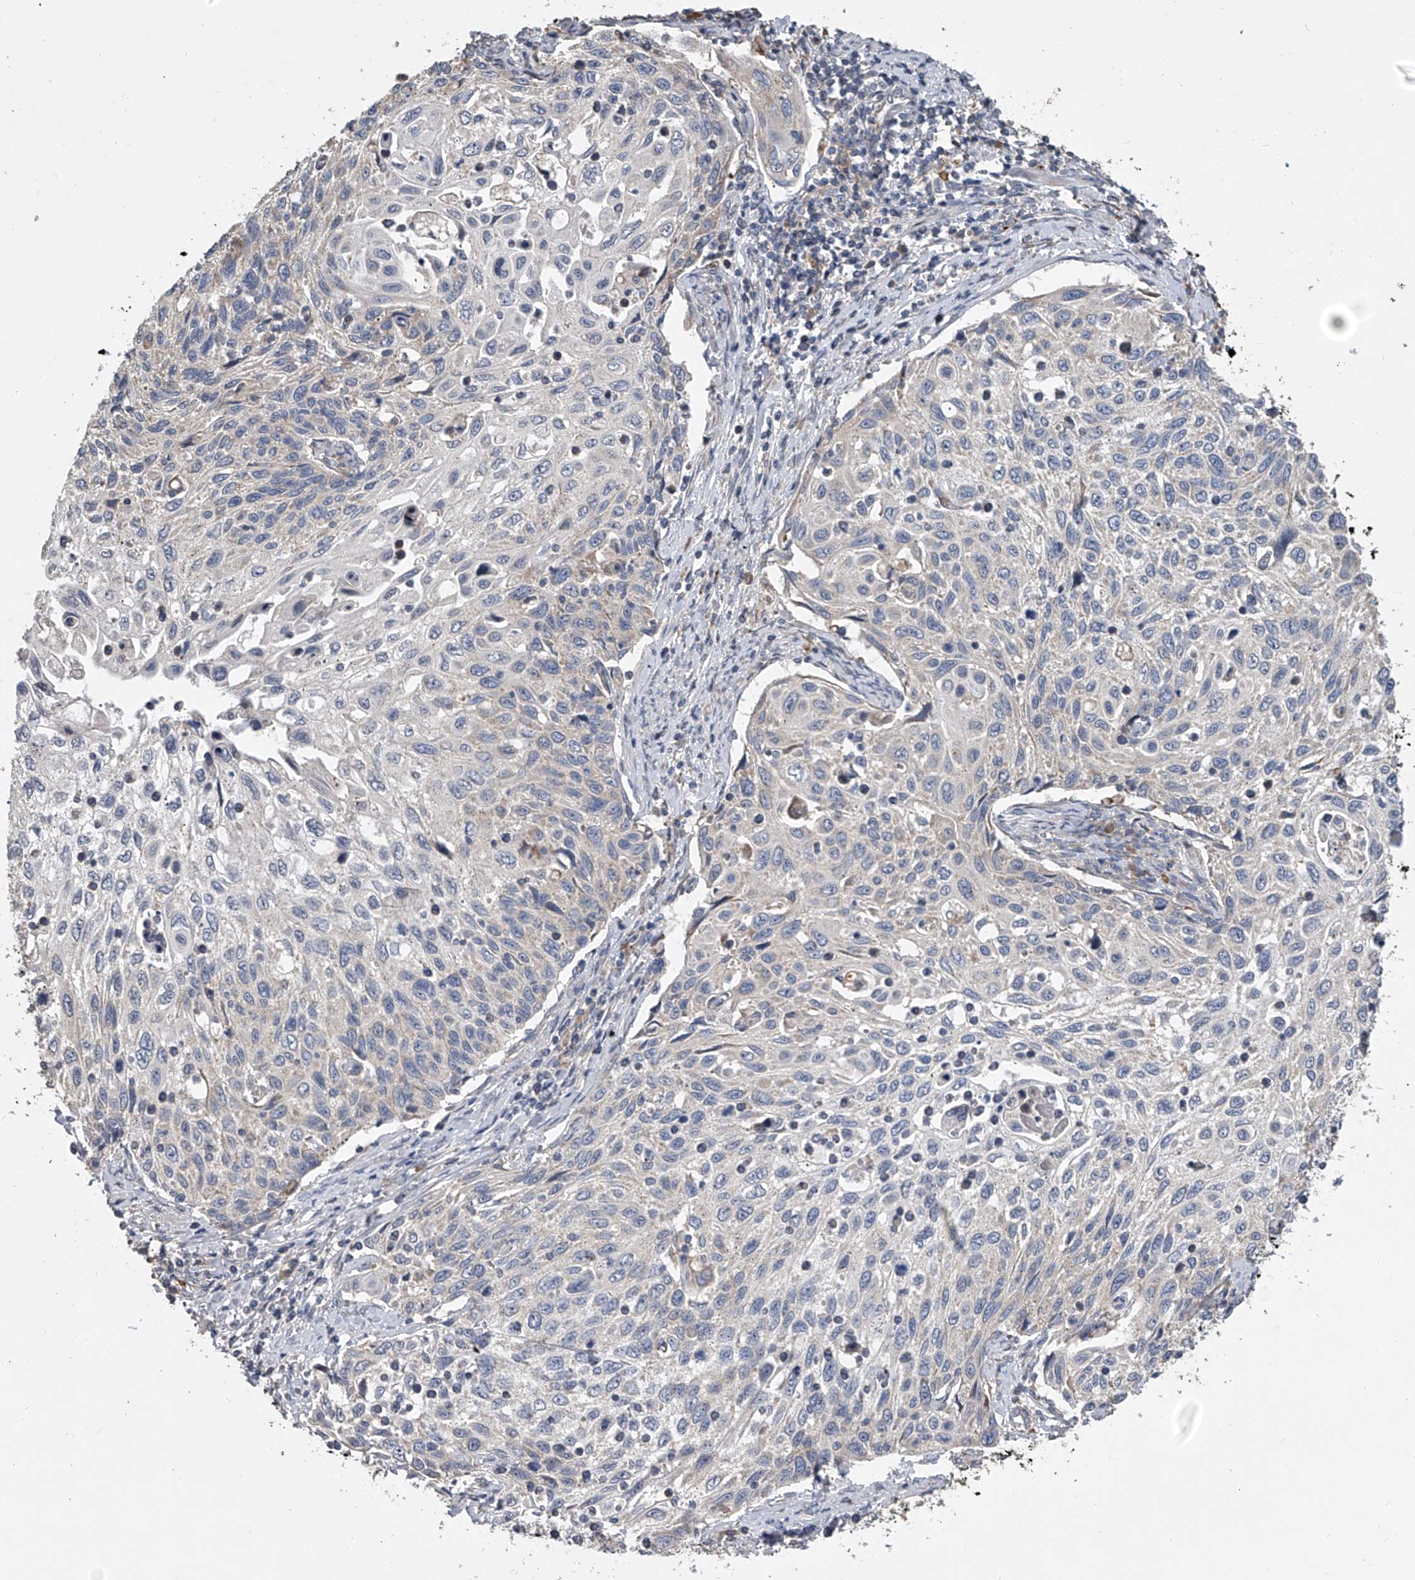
{"staining": {"intensity": "negative", "quantity": "none", "location": "none"}, "tissue": "cervical cancer", "cell_type": "Tumor cells", "image_type": "cancer", "snomed": [{"axis": "morphology", "description": "Squamous cell carcinoma, NOS"}, {"axis": "topography", "description": "Cervix"}], "caption": "Cervical squamous cell carcinoma was stained to show a protein in brown. There is no significant positivity in tumor cells.", "gene": "DOCK9", "patient": {"sex": "female", "age": 70}}